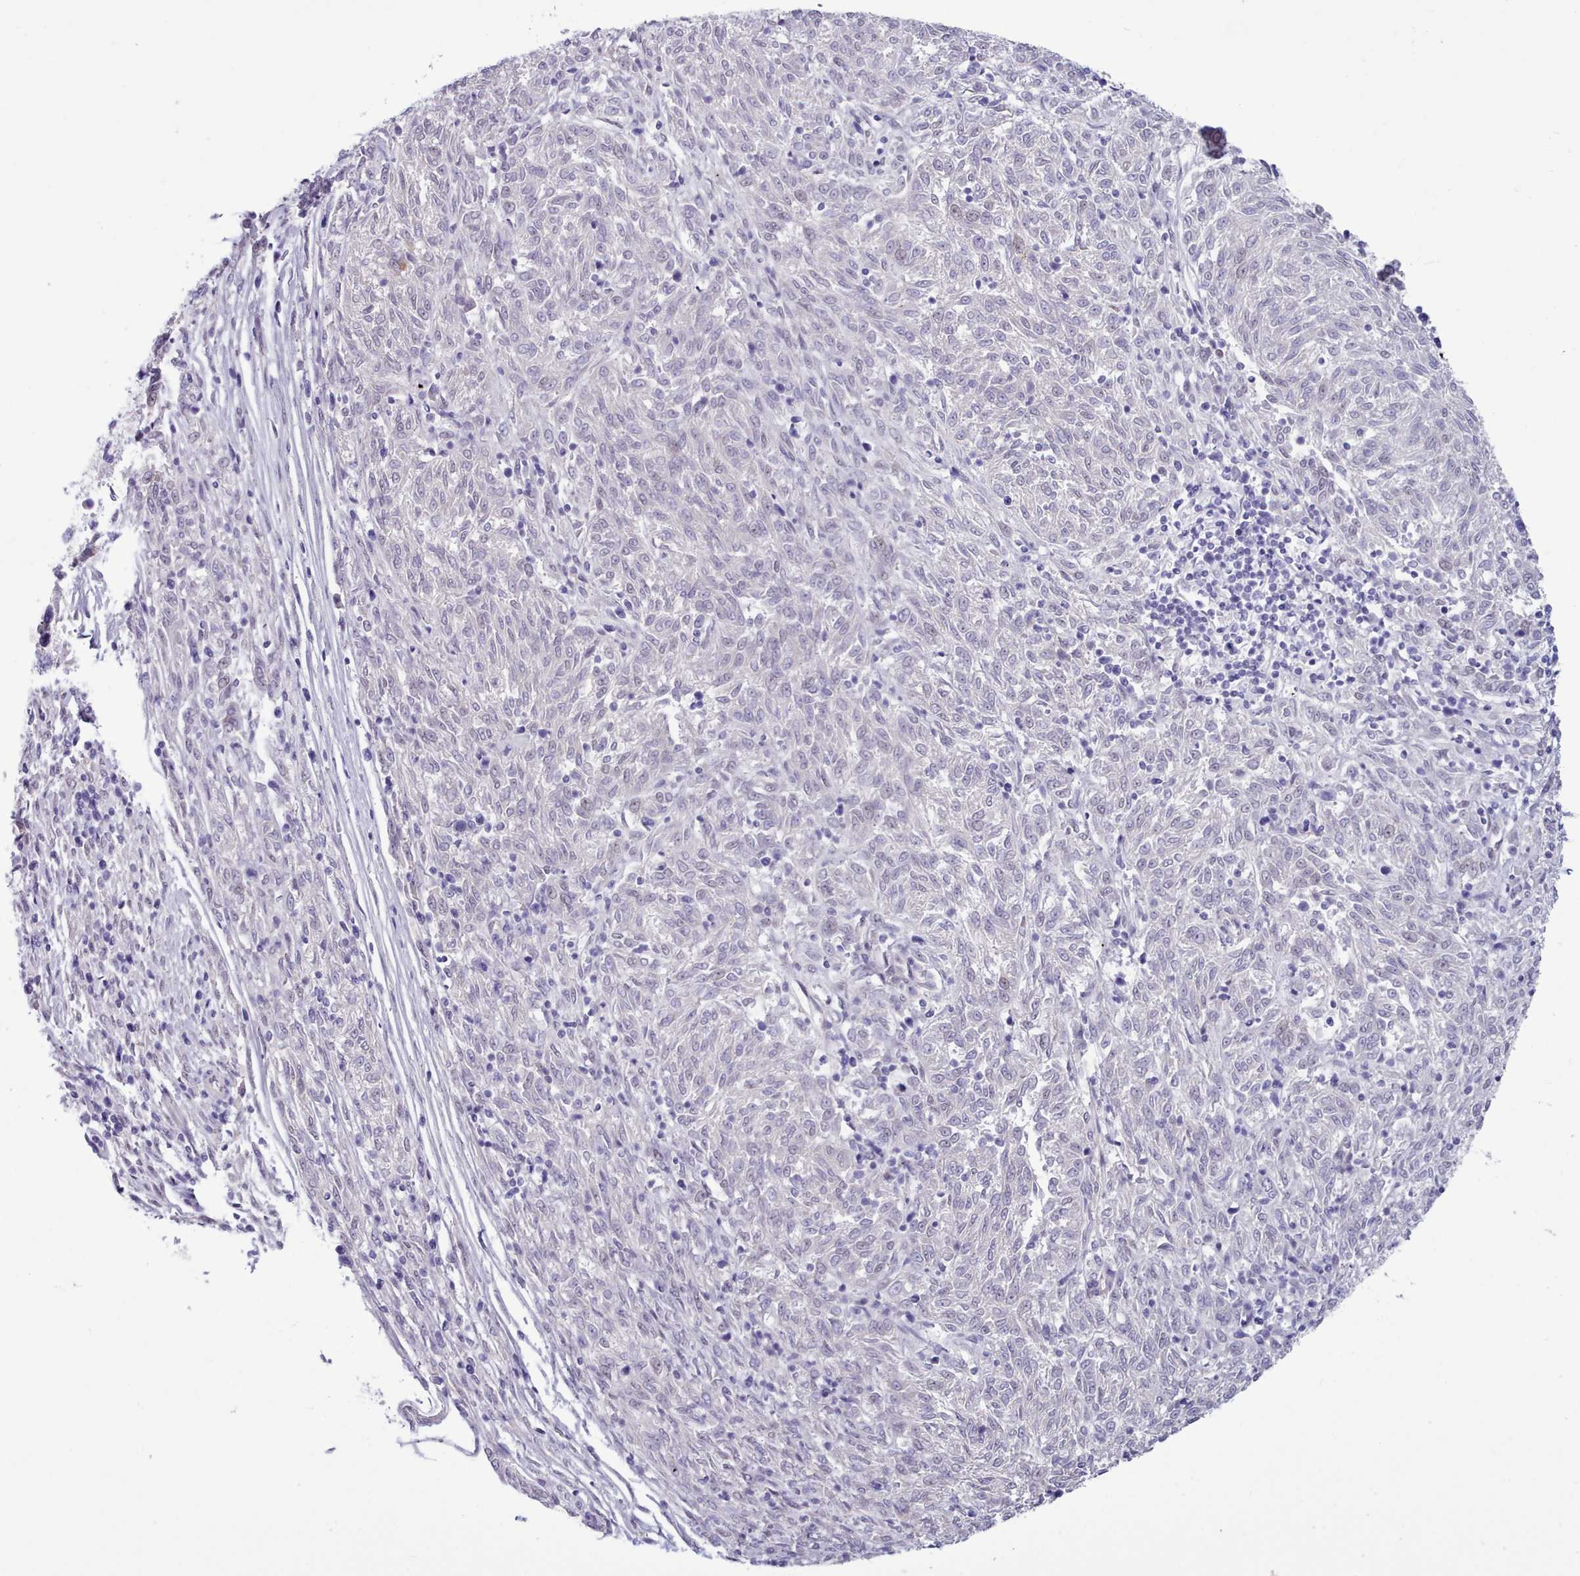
{"staining": {"intensity": "negative", "quantity": "none", "location": "none"}, "tissue": "melanoma", "cell_type": "Tumor cells", "image_type": "cancer", "snomed": [{"axis": "morphology", "description": "Malignant melanoma, NOS"}, {"axis": "topography", "description": "Skin"}], "caption": "This is a histopathology image of immunohistochemistry (IHC) staining of malignant melanoma, which shows no staining in tumor cells.", "gene": "TMEM253", "patient": {"sex": "female", "age": 72}}